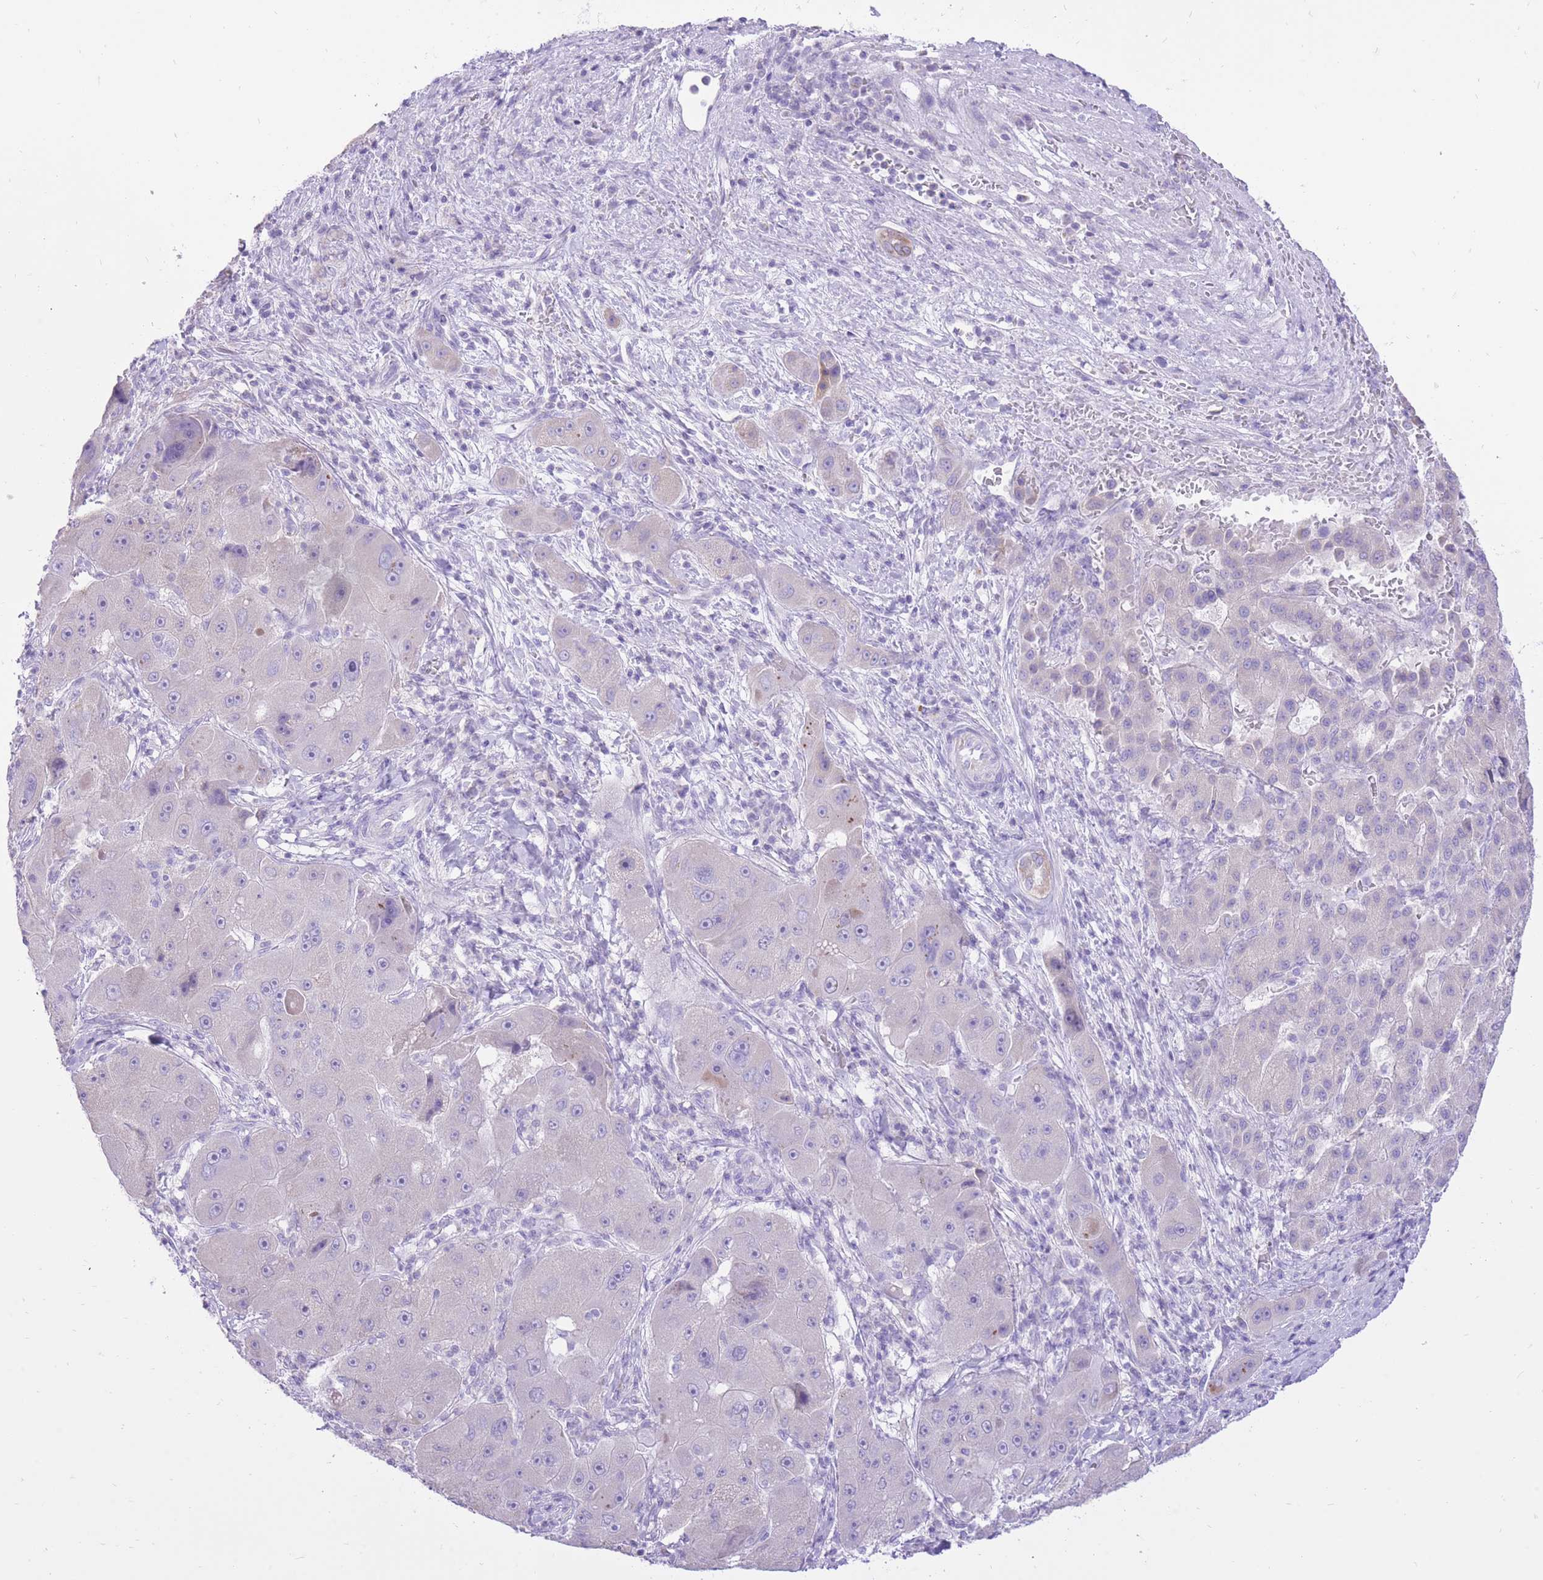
{"staining": {"intensity": "negative", "quantity": "none", "location": "none"}, "tissue": "liver cancer", "cell_type": "Tumor cells", "image_type": "cancer", "snomed": [{"axis": "morphology", "description": "Carcinoma, Hepatocellular, NOS"}, {"axis": "topography", "description": "Liver"}], "caption": "Photomicrograph shows no significant protein staining in tumor cells of liver hepatocellular carcinoma.", "gene": "SLC4A4", "patient": {"sex": "male", "age": 76}}